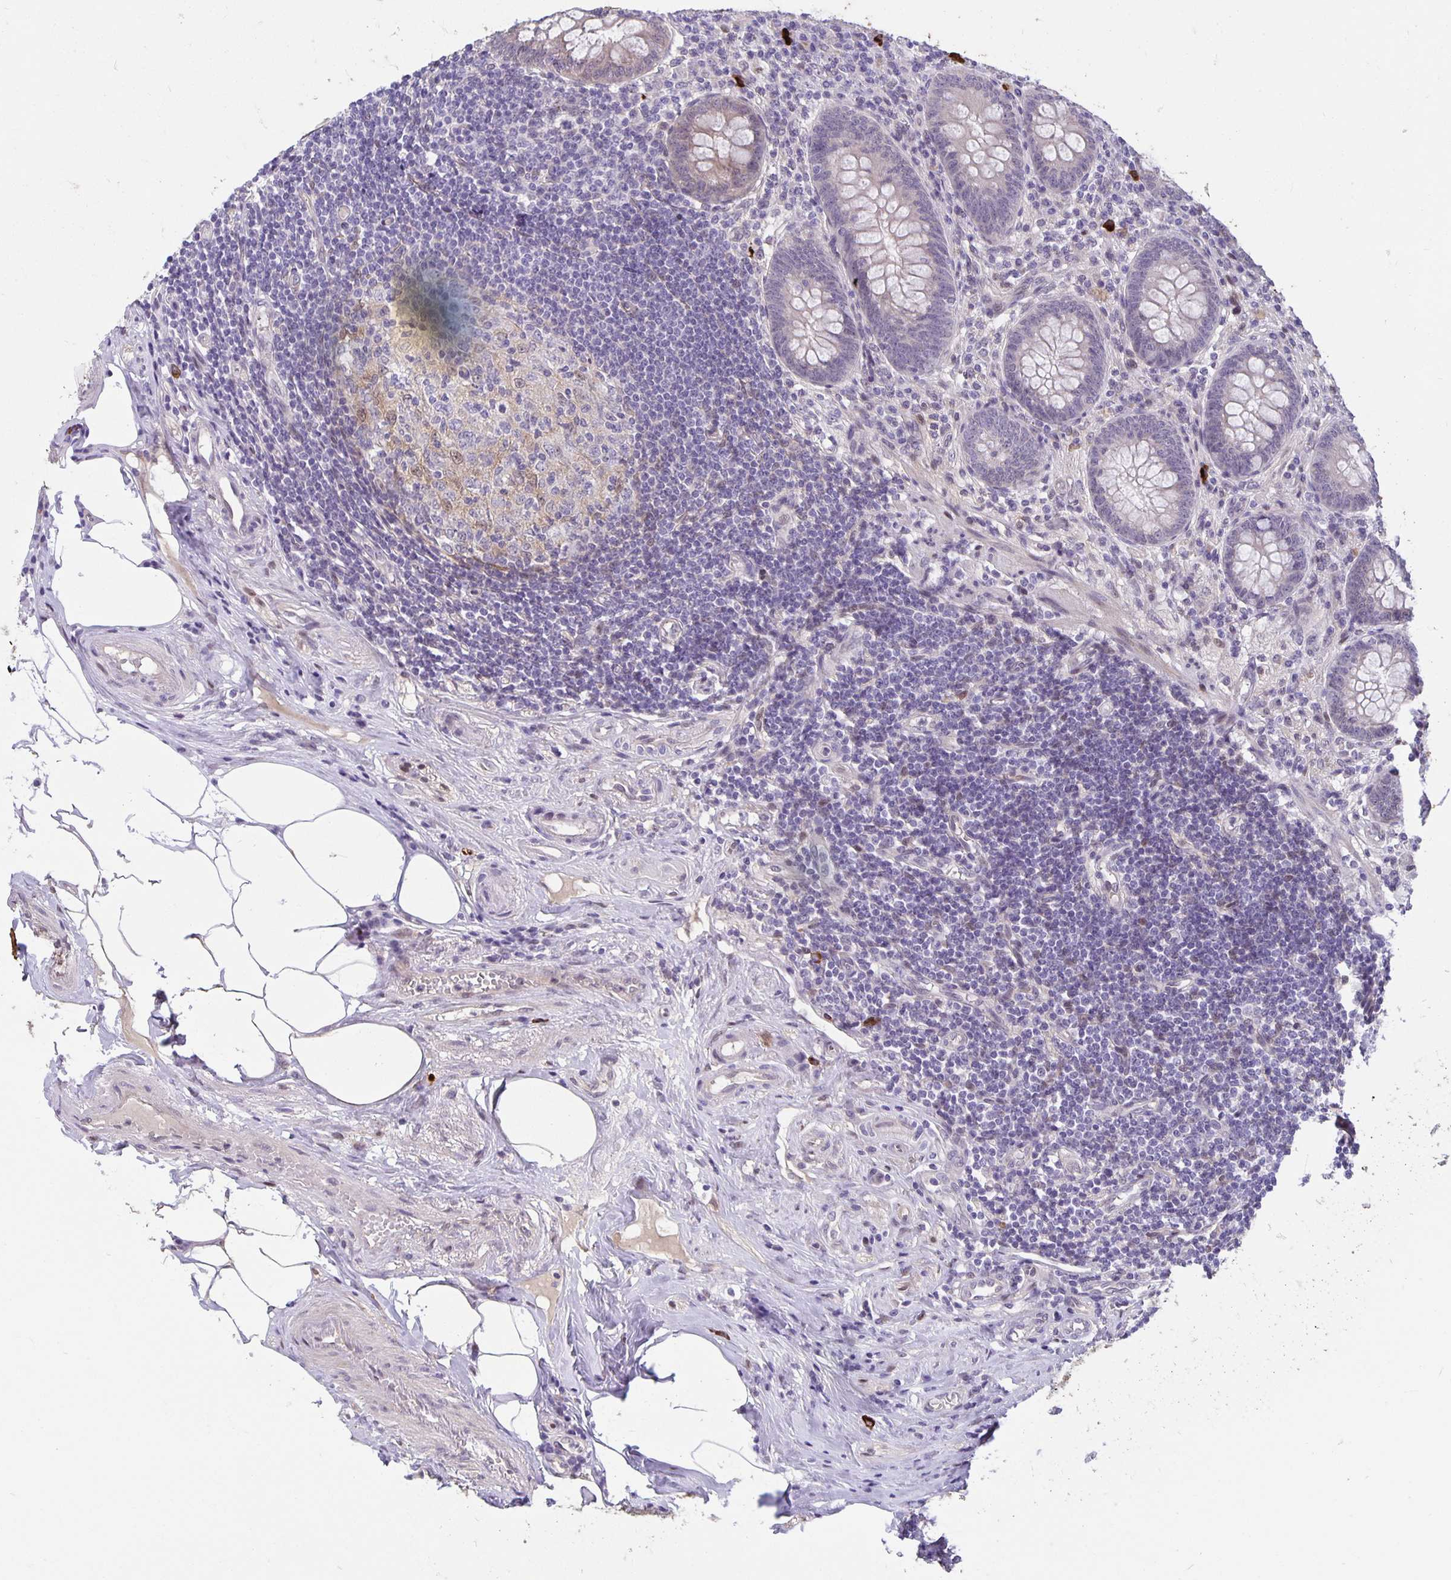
{"staining": {"intensity": "weak", "quantity": "<25%", "location": "cytoplasmic/membranous"}, "tissue": "appendix", "cell_type": "Glandular cells", "image_type": "normal", "snomed": [{"axis": "morphology", "description": "Normal tissue, NOS"}, {"axis": "topography", "description": "Appendix"}], "caption": "This is a photomicrograph of immunohistochemistry staining of normal appendix, which shows no expression in glandular cells.", "gene": "TAX1BP3", "patient": {"sex": "female", "age": 57}}